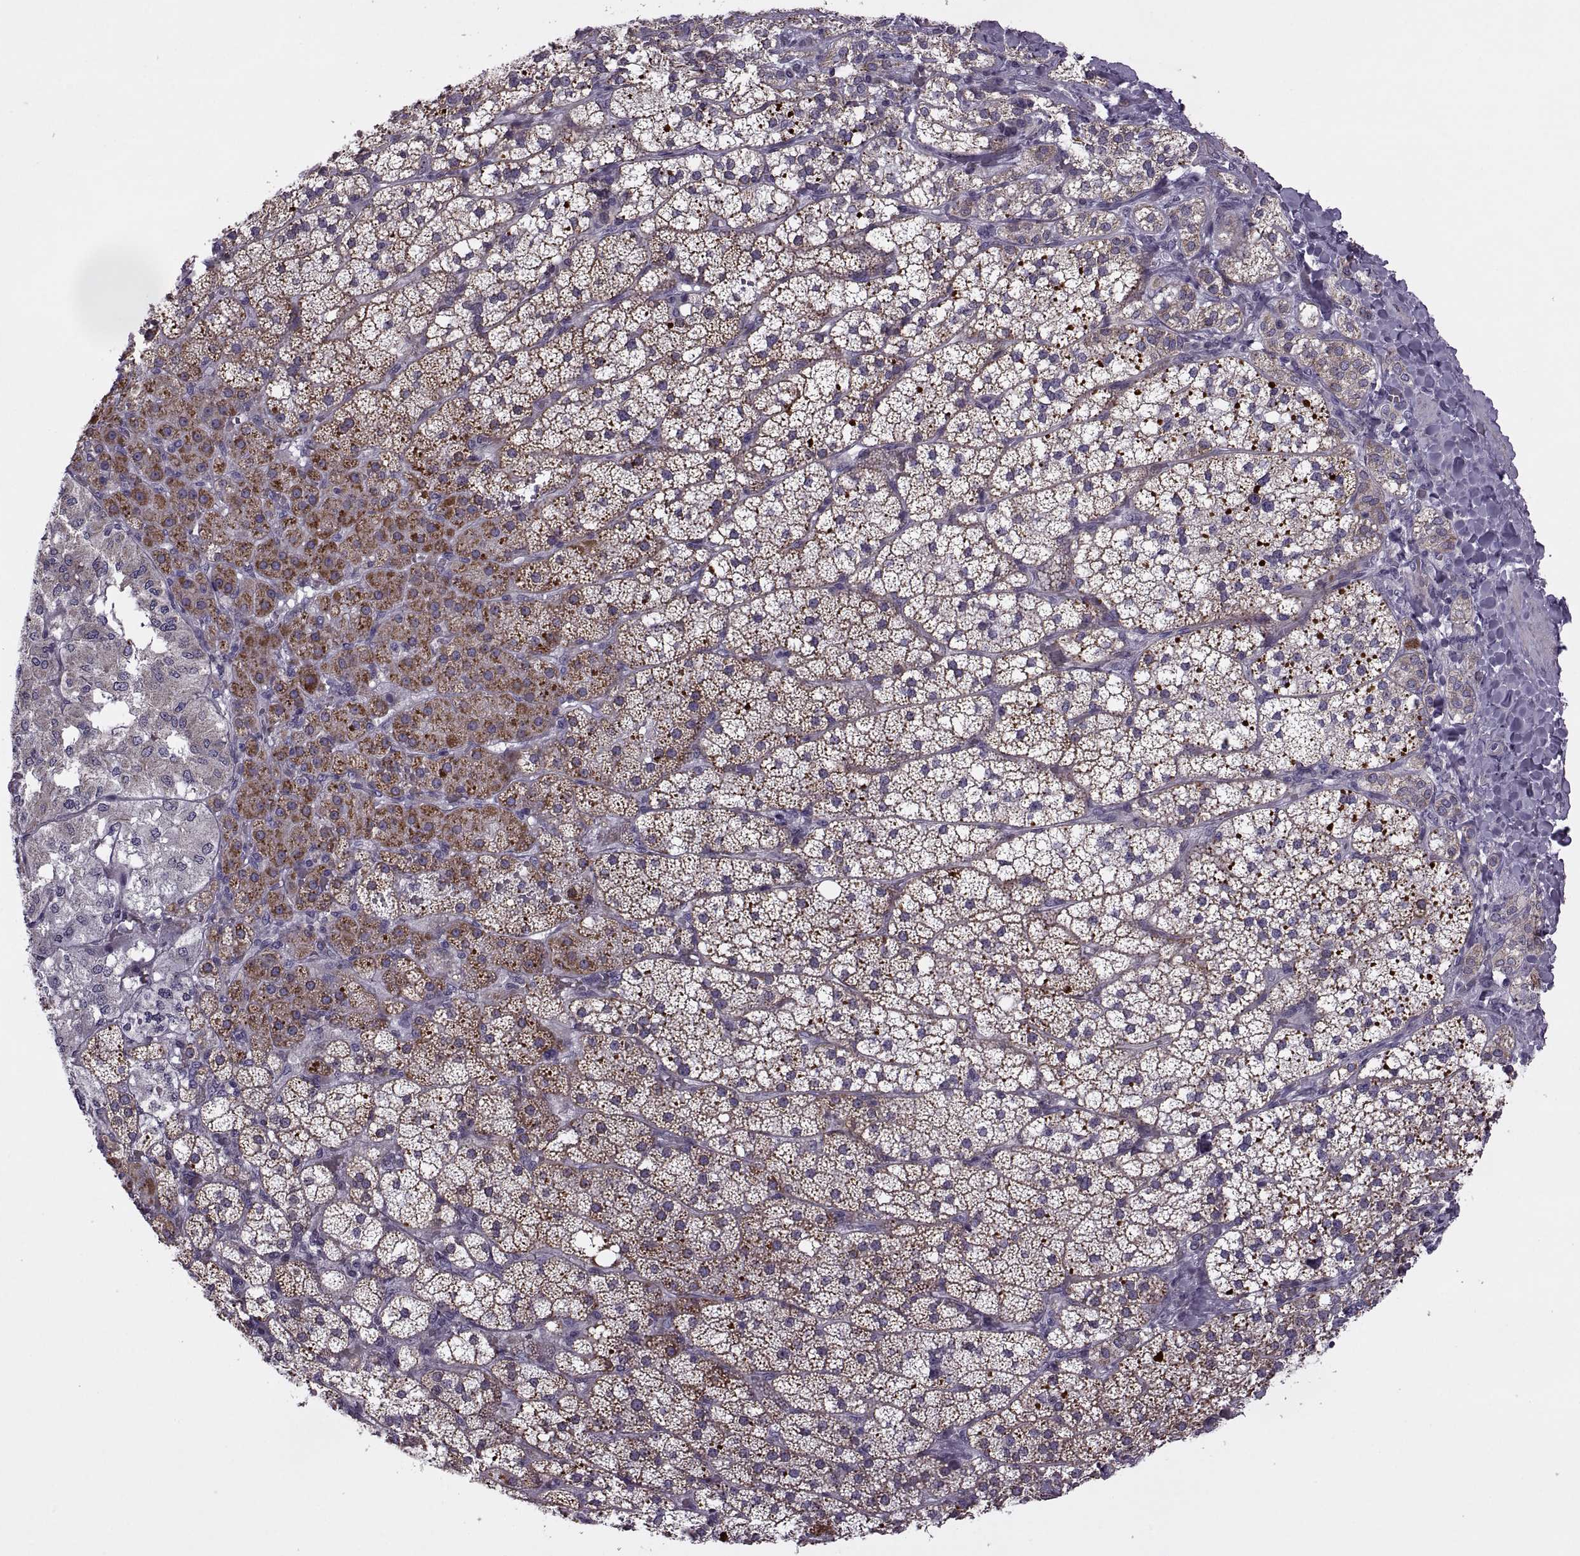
{"staining": {"intensity": "moderate", "quantity": "<25%", "location": "cytoplasmic/membranous"}, "tissue": "adrenal gland", "cell_type": "Glandular cells", "image_type": "normal", "snomed": [{"axis": "morphology", "description": "Normal tissue, NOS"}, {"axis": "topography", "description": "Adrenal gland"}], "caption": "Immunohistochemistry of normal human adrenal gland reveals low levels of moderate cytoplasmic/membranous positivity in approximately <25% of glandular cells.", "gene": "RIPK4", "patient": {"sex": "male", "age": 53}}